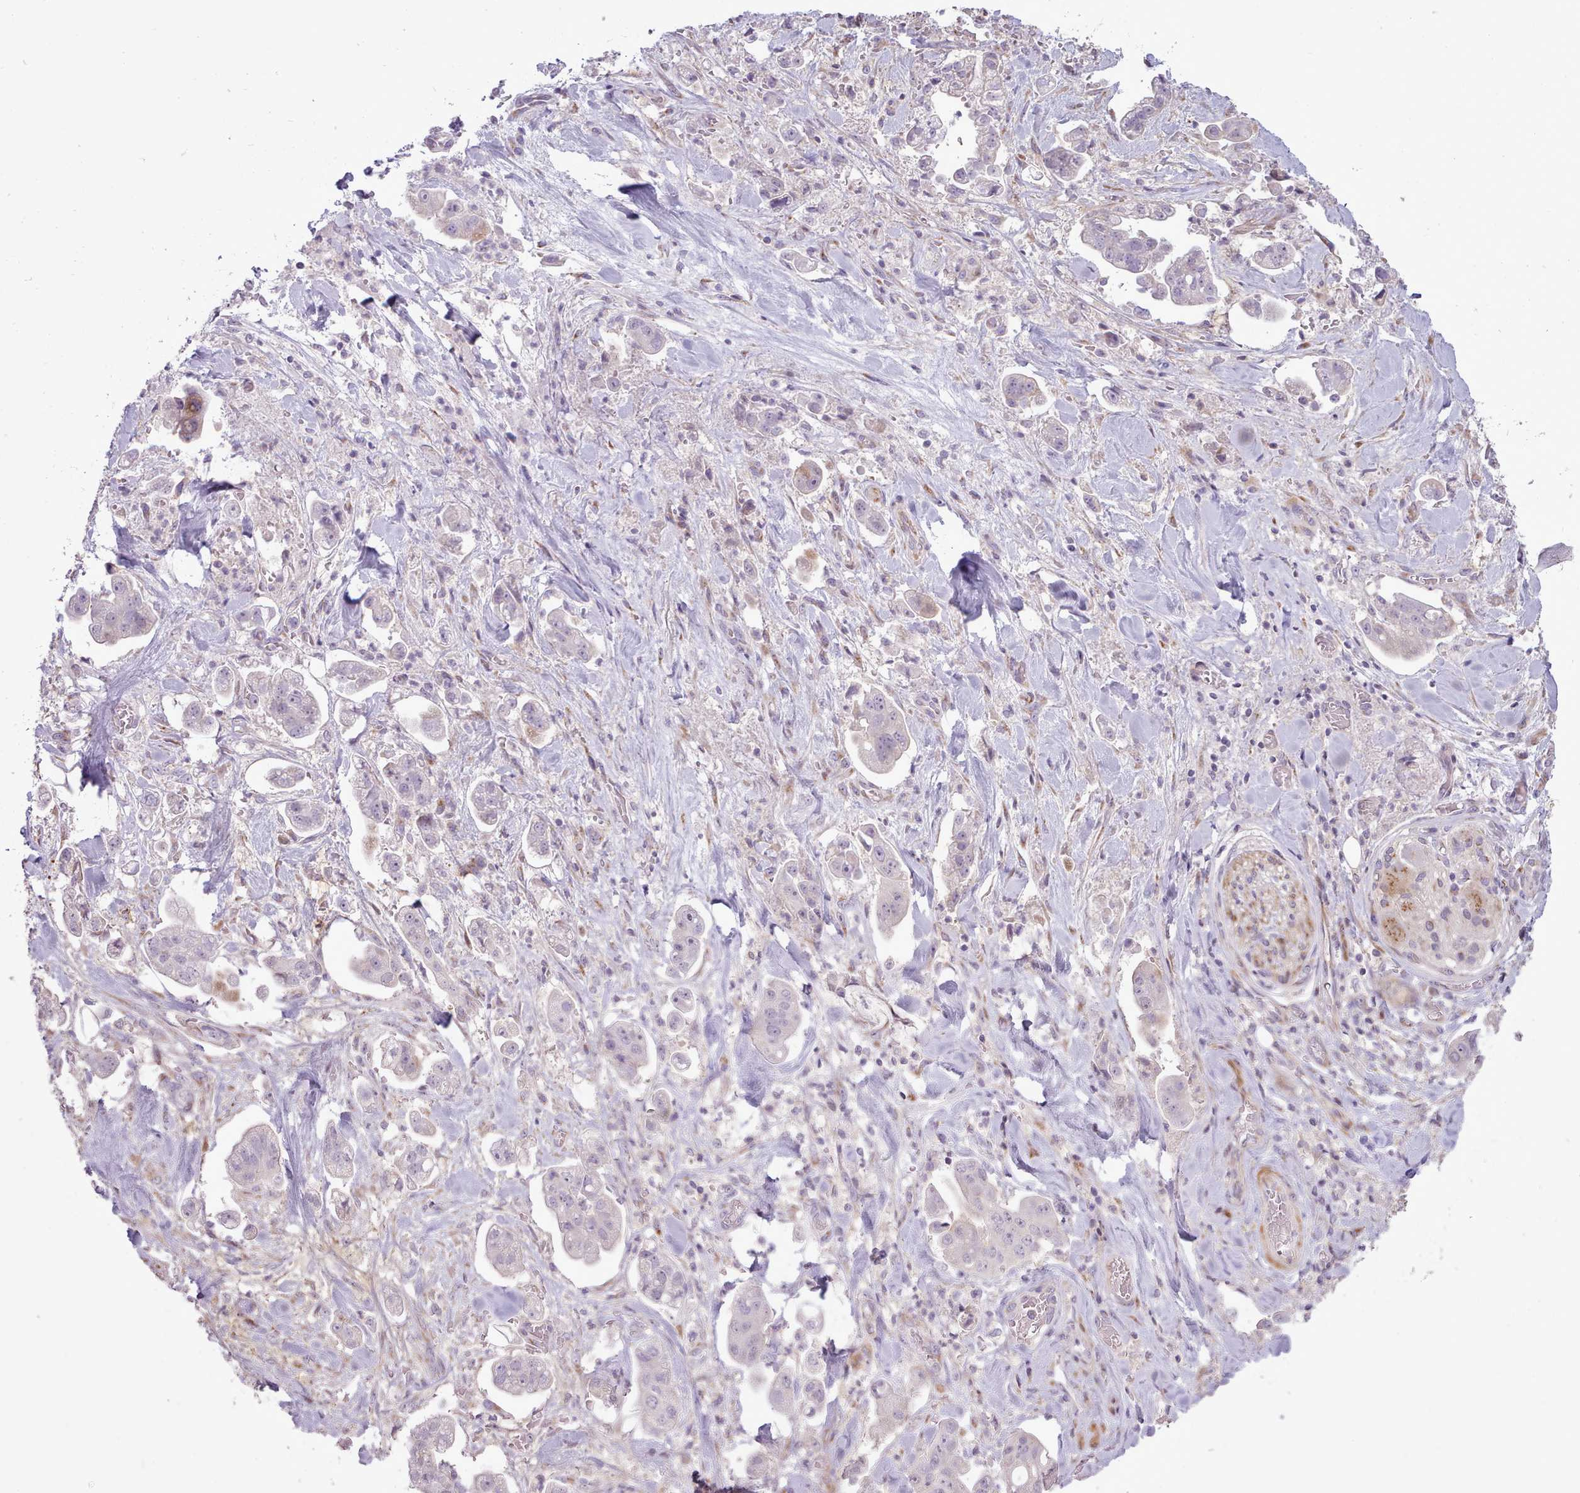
{"staining": {"intensity": "negative", "quantity": "none", "location": "none"}, "tissue": "stomach cancer", "cell_type": "Tumor cells", "image_type": "cancer", "snomed": [{"axis": "morphology", "description": "Adenocarcinoma, NOS"}, {"axis": "topography", "description": "Stomach"}], "caption": "There is no significant staining in tumor cells of adenocarcinoma (stomach).", "gene": "PPP3R2", "patient": {"sex": "male", "age": 62}}